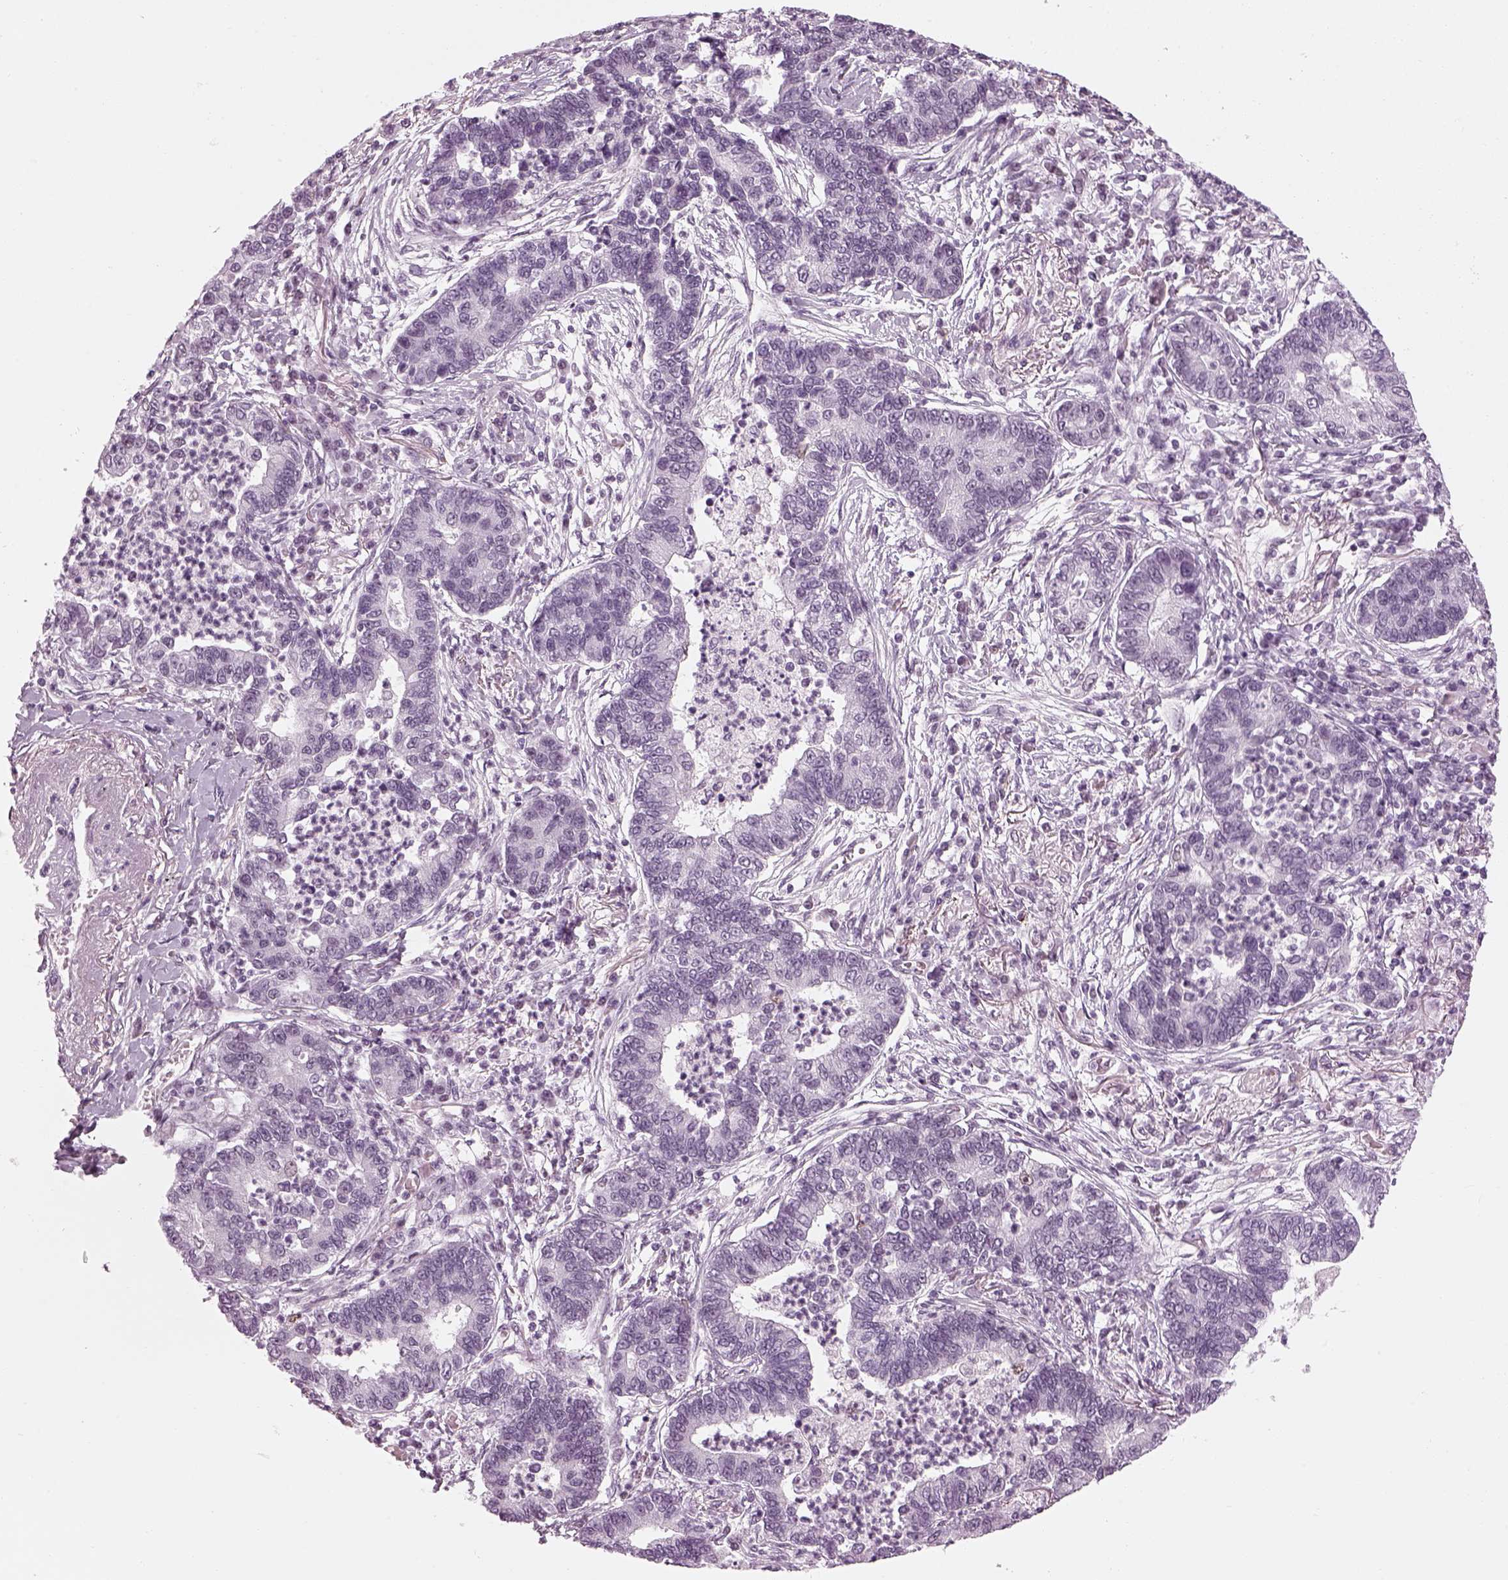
{"staining": {"intensity": "negative", "quantity": "none", "location": "none"}, "tissue": "lung cancer", "cell_type": "Tumor cells", "image_type": "cancer", "snomed": [{"axis": "morphology", "description": "Adenocarcinoma, NOS"}, {"axis": "topography", "description": "Lung"}], "caption": "This is an IHC micrograph of adenocarcinoma (lung). There is no positivity in tumor cells.", "gene": "KCNG2", "patient": {"sex": "female", "age": 57}}